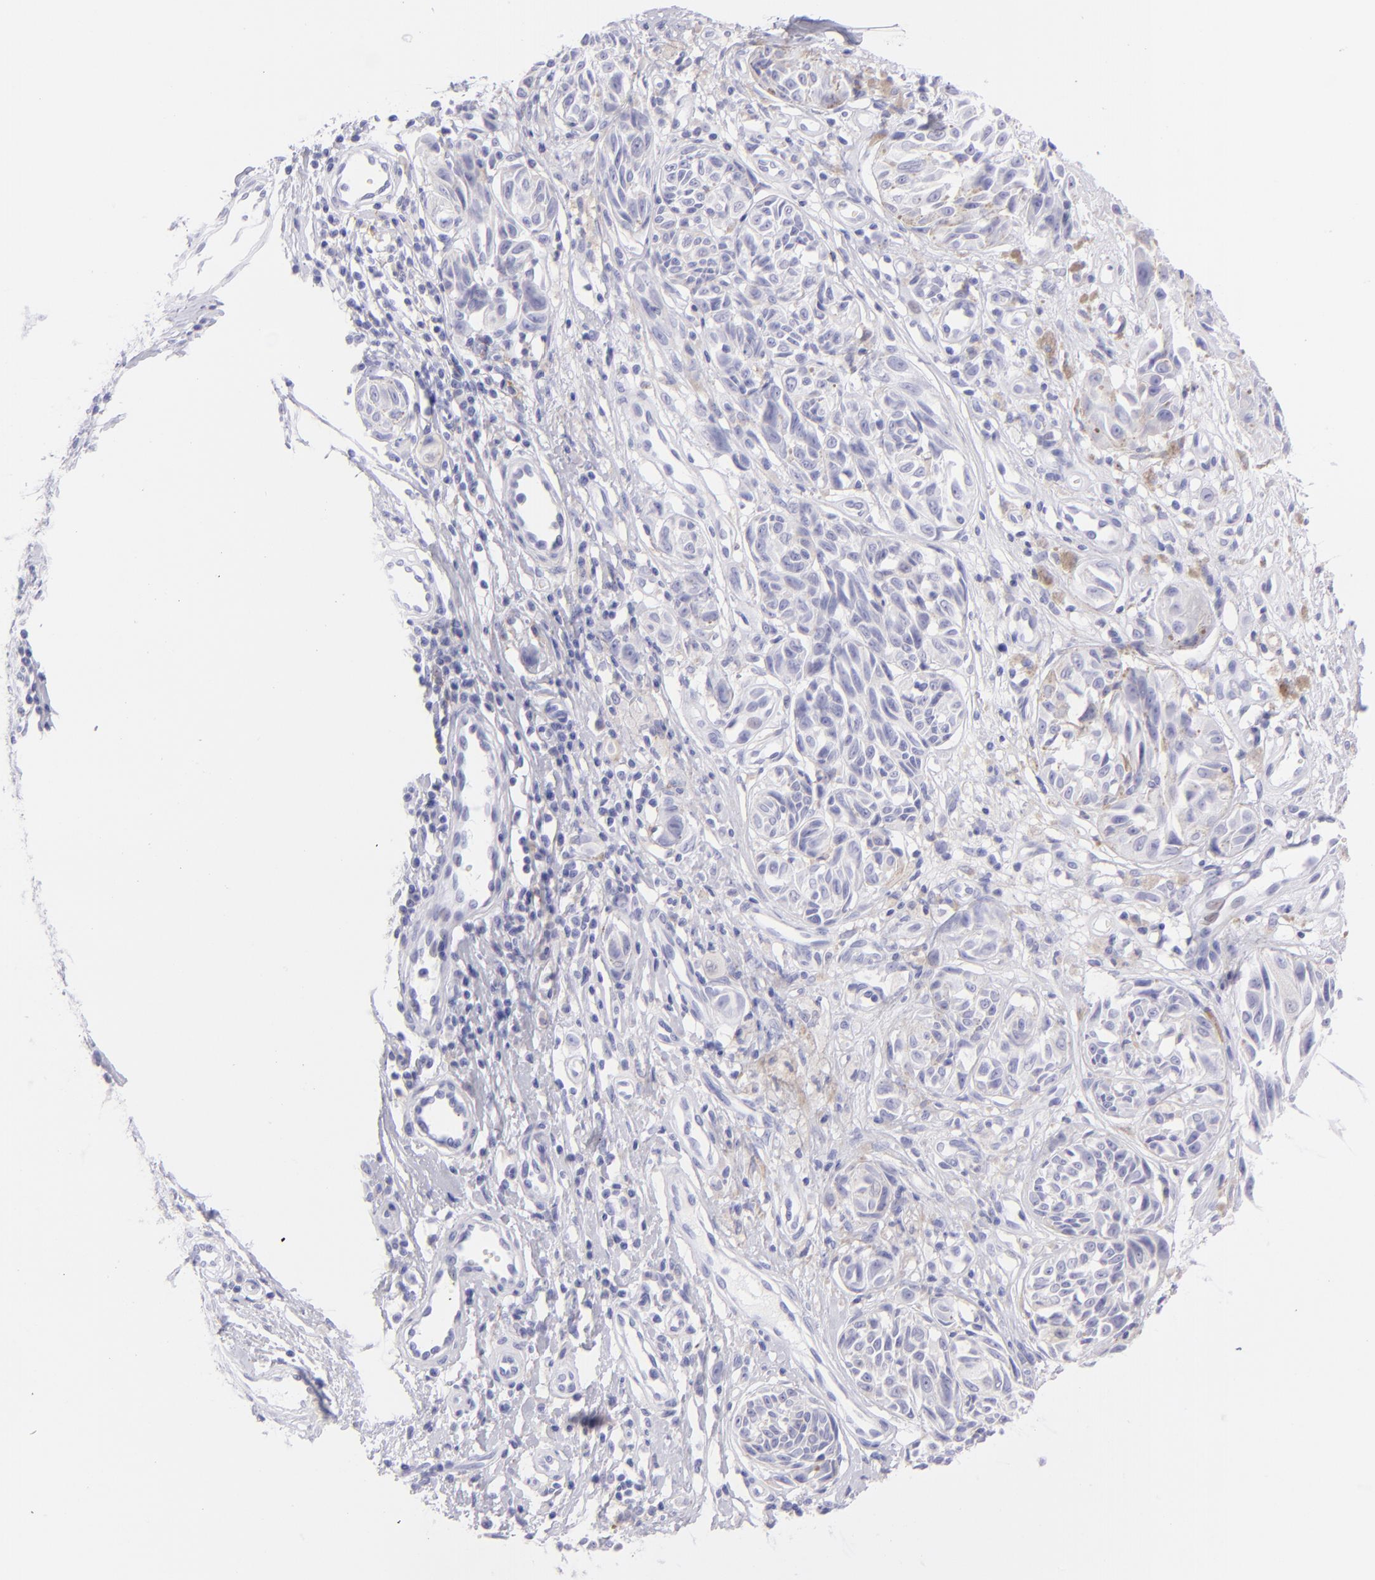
{"staining": {"intensity": "negative", "quantity": "none", "location": "none"}, "tissue": "melanoma", "cell_type": "Tumor cells", "image_type": "cancer", "snomed": [{"axis": "morphology", "description": "Malignant melanoma, NOS"}, {"axis": "topography", "description": "Skin"}], "caption": "DAB immunohistochemical staining of malignant melanoma exhibits no significant staining in tumor cells.", "gene": "CD72", "patient": {"sex": "male", "age": 67}}